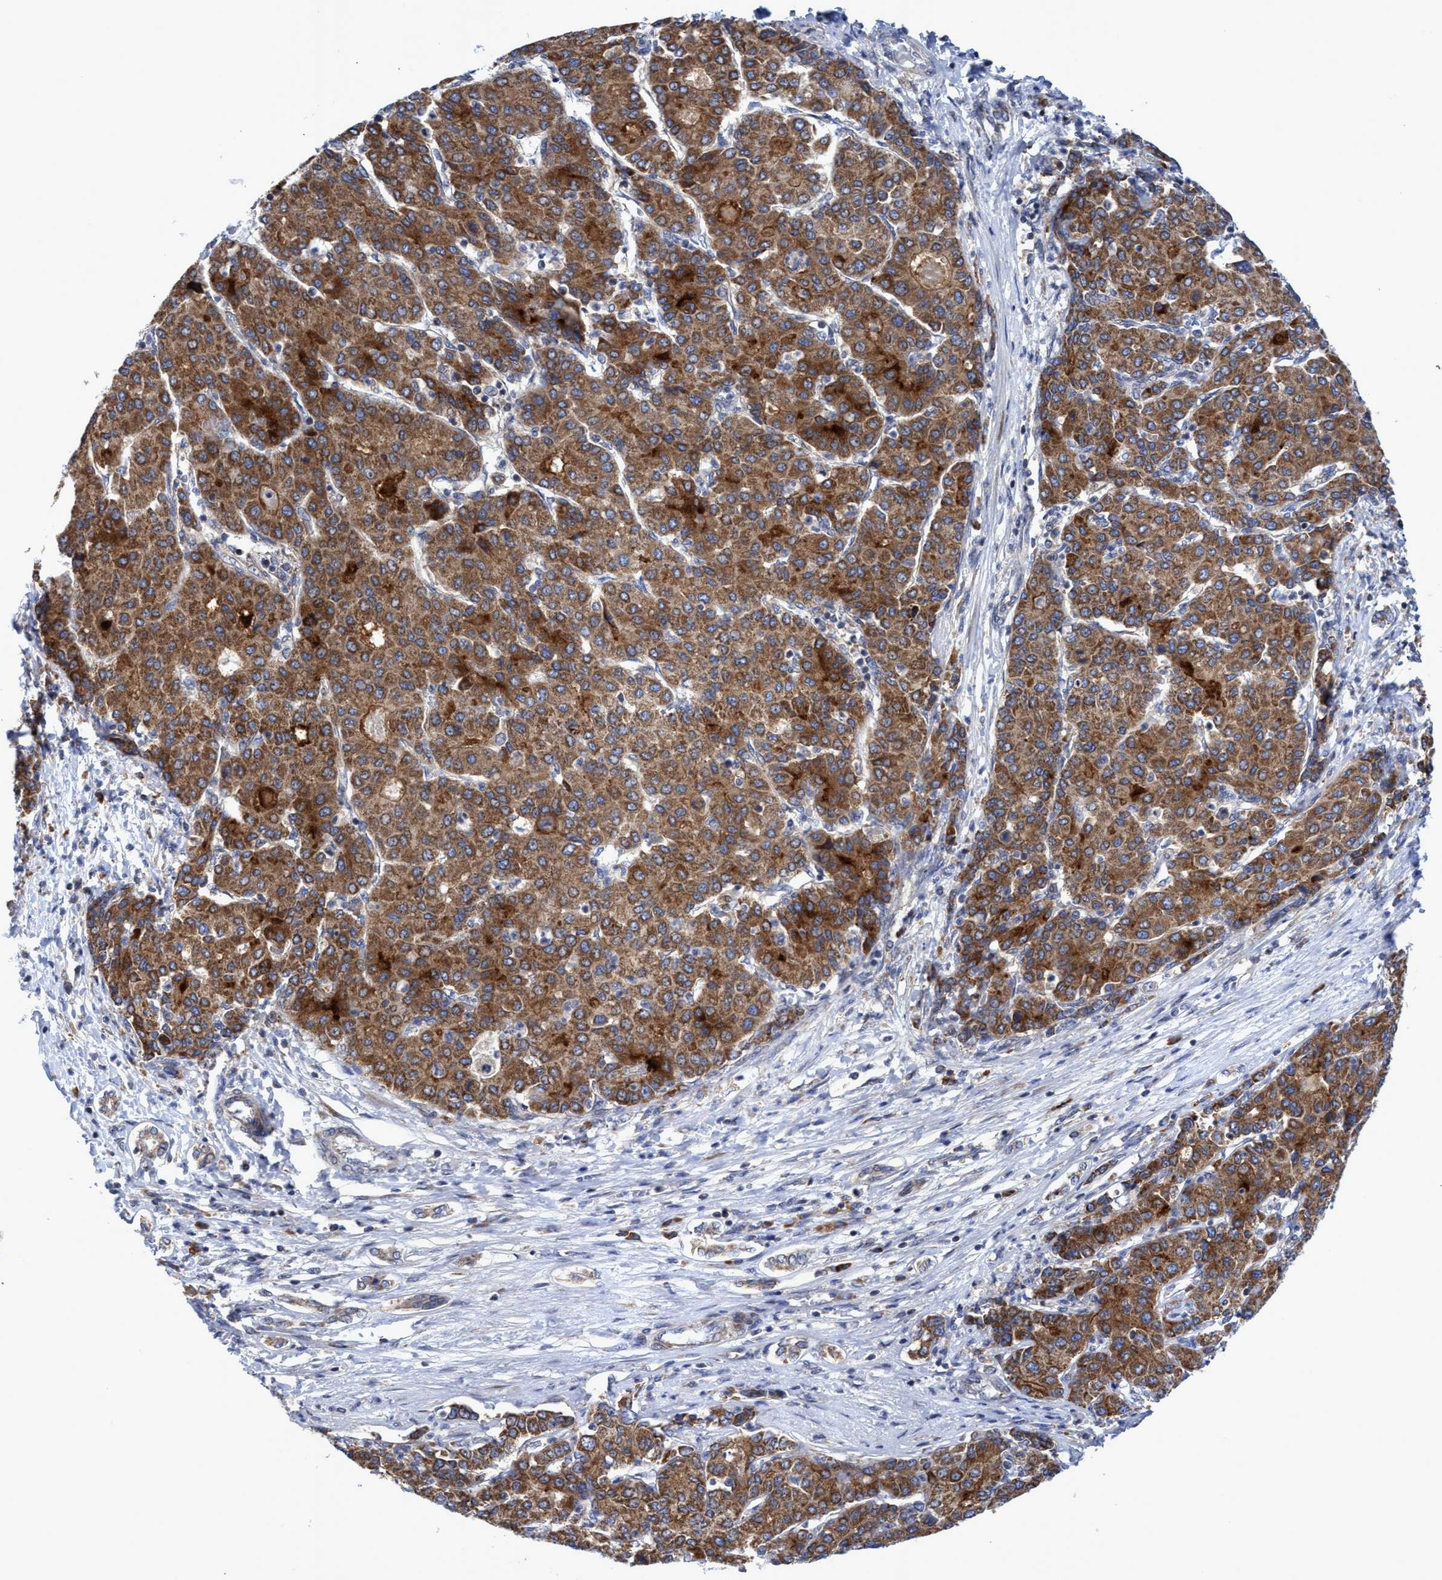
{"staining": {"intensity": "moderate", "quantity": ">75%", "location": "cytoplasmic/membranous"}, "tissue": "liver cancer", "cell_type": "Tumor cells", "image_type": "cancer", "snomed": [{"axis": "morphology", "description": "Carcinoma, Hepatocellular, NOS"}, {"axis": "topography", "description": "Liver"}], "caption": "This micrograph demonstrates immunohistochemistry (IHC) staining of liver hepatocellular carcinoma, with medium moderate cytoplasmic/membranous positivity in approximately >75% of tumor cells.", "gene": "NAT16", "patient": {"sex": "male", "age": 65}}